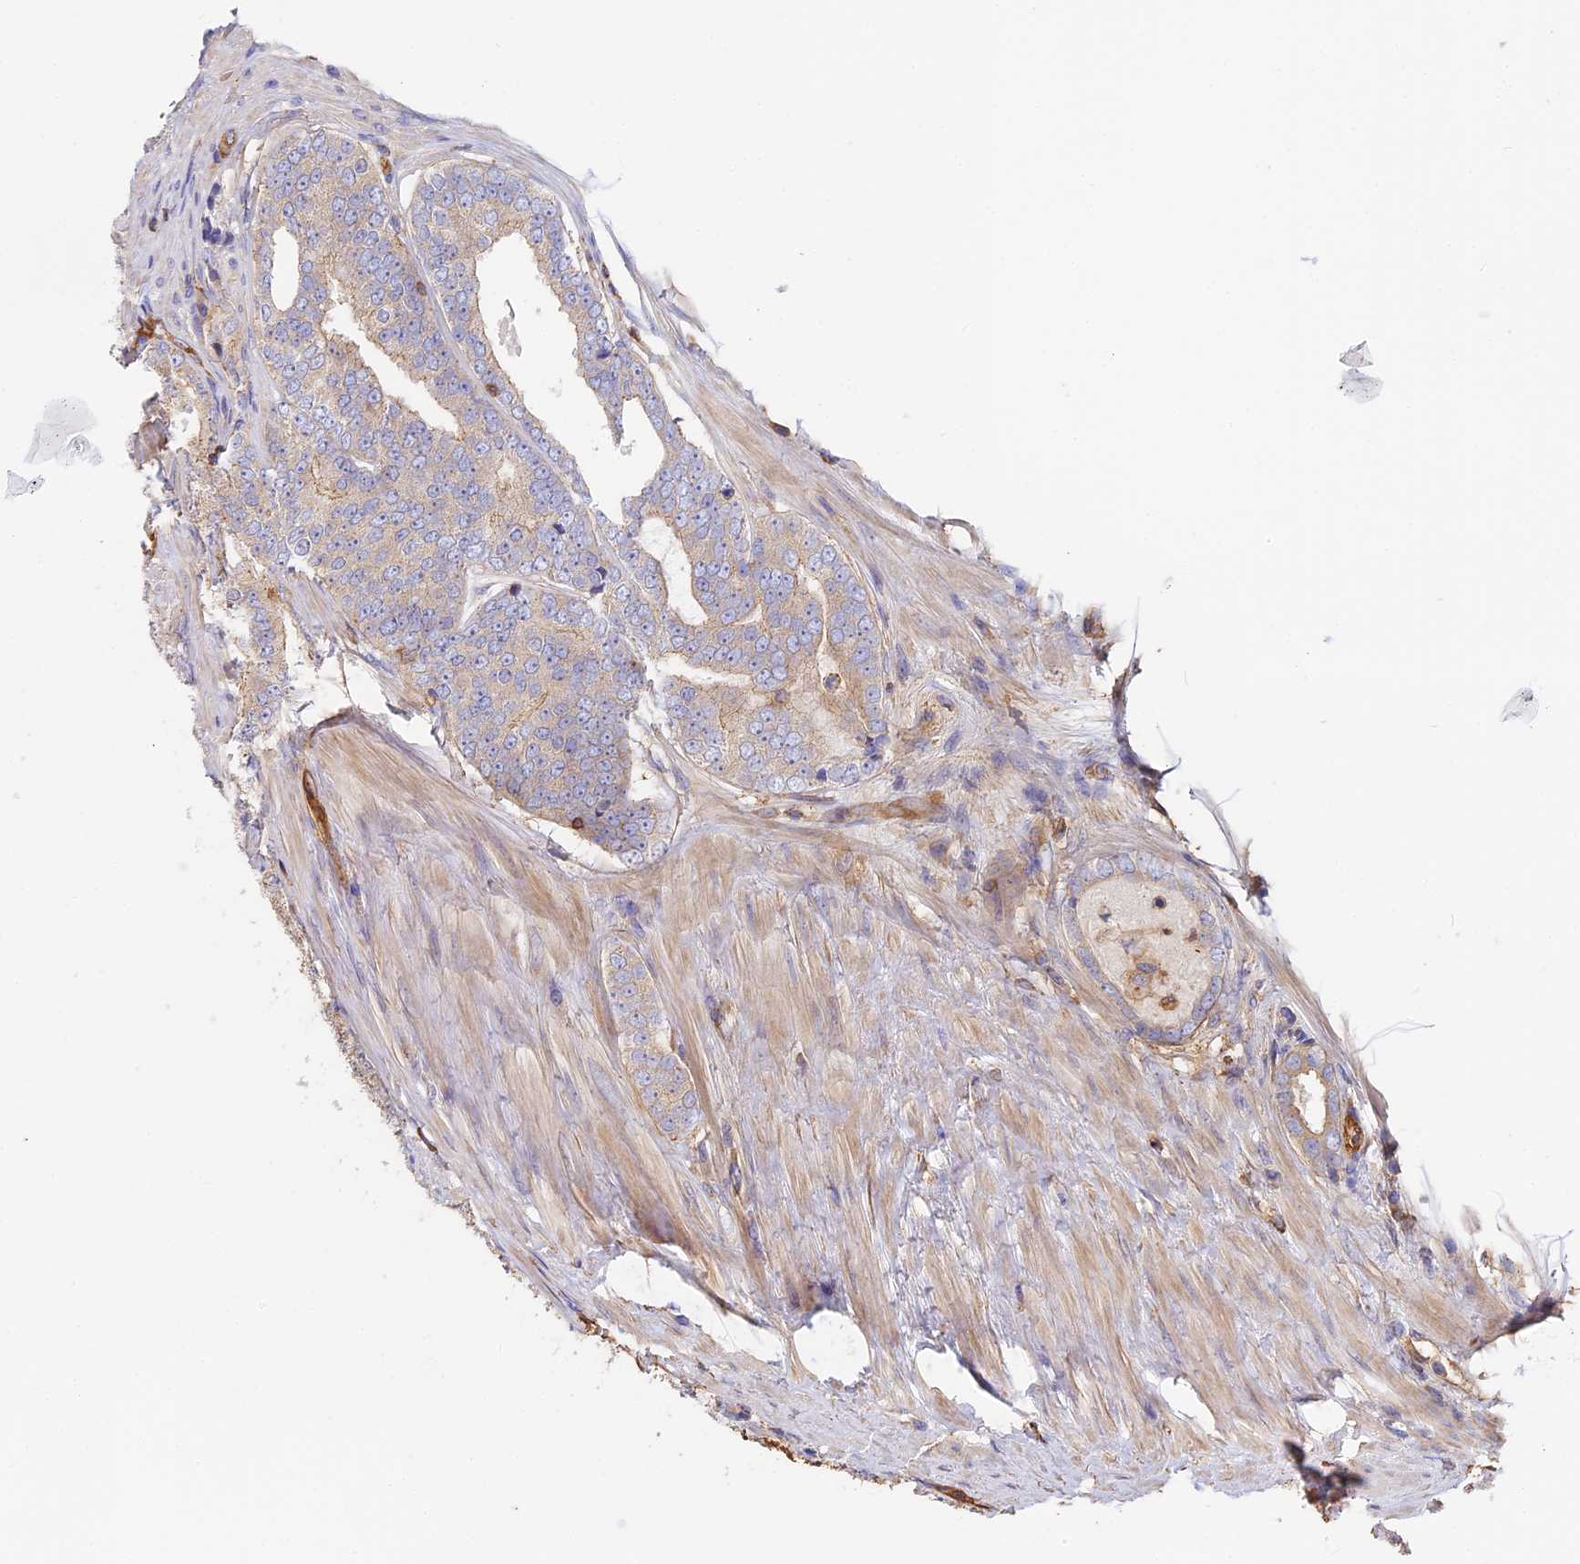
{"staining": {"intensity": "weak", "quantity": ">75%", "location": "cytoplasmic/membranous"}, "tissue": "prostate cancer", "cell_type": "Tumor cells", "image_type": "cancer", "snomed": [{"axis": "morphology", "description": "Adenocarcinoma, Low grade"}, {"axis": "topography", "description": "Prostate"}], "caption": "High-magnification brightfield microscopy of prostate adenocarcinoma (low-grade) stained with DAB (3,3'-diaminobenzidine) (brown) and counterstained with hematoxylin (blue). tumor cells exhibit weak cytoplasmic/membranous staining is seen in approximately>75% of cells.", "gene": "VPS18", "patient": {"sex": "male", "age": 68}}